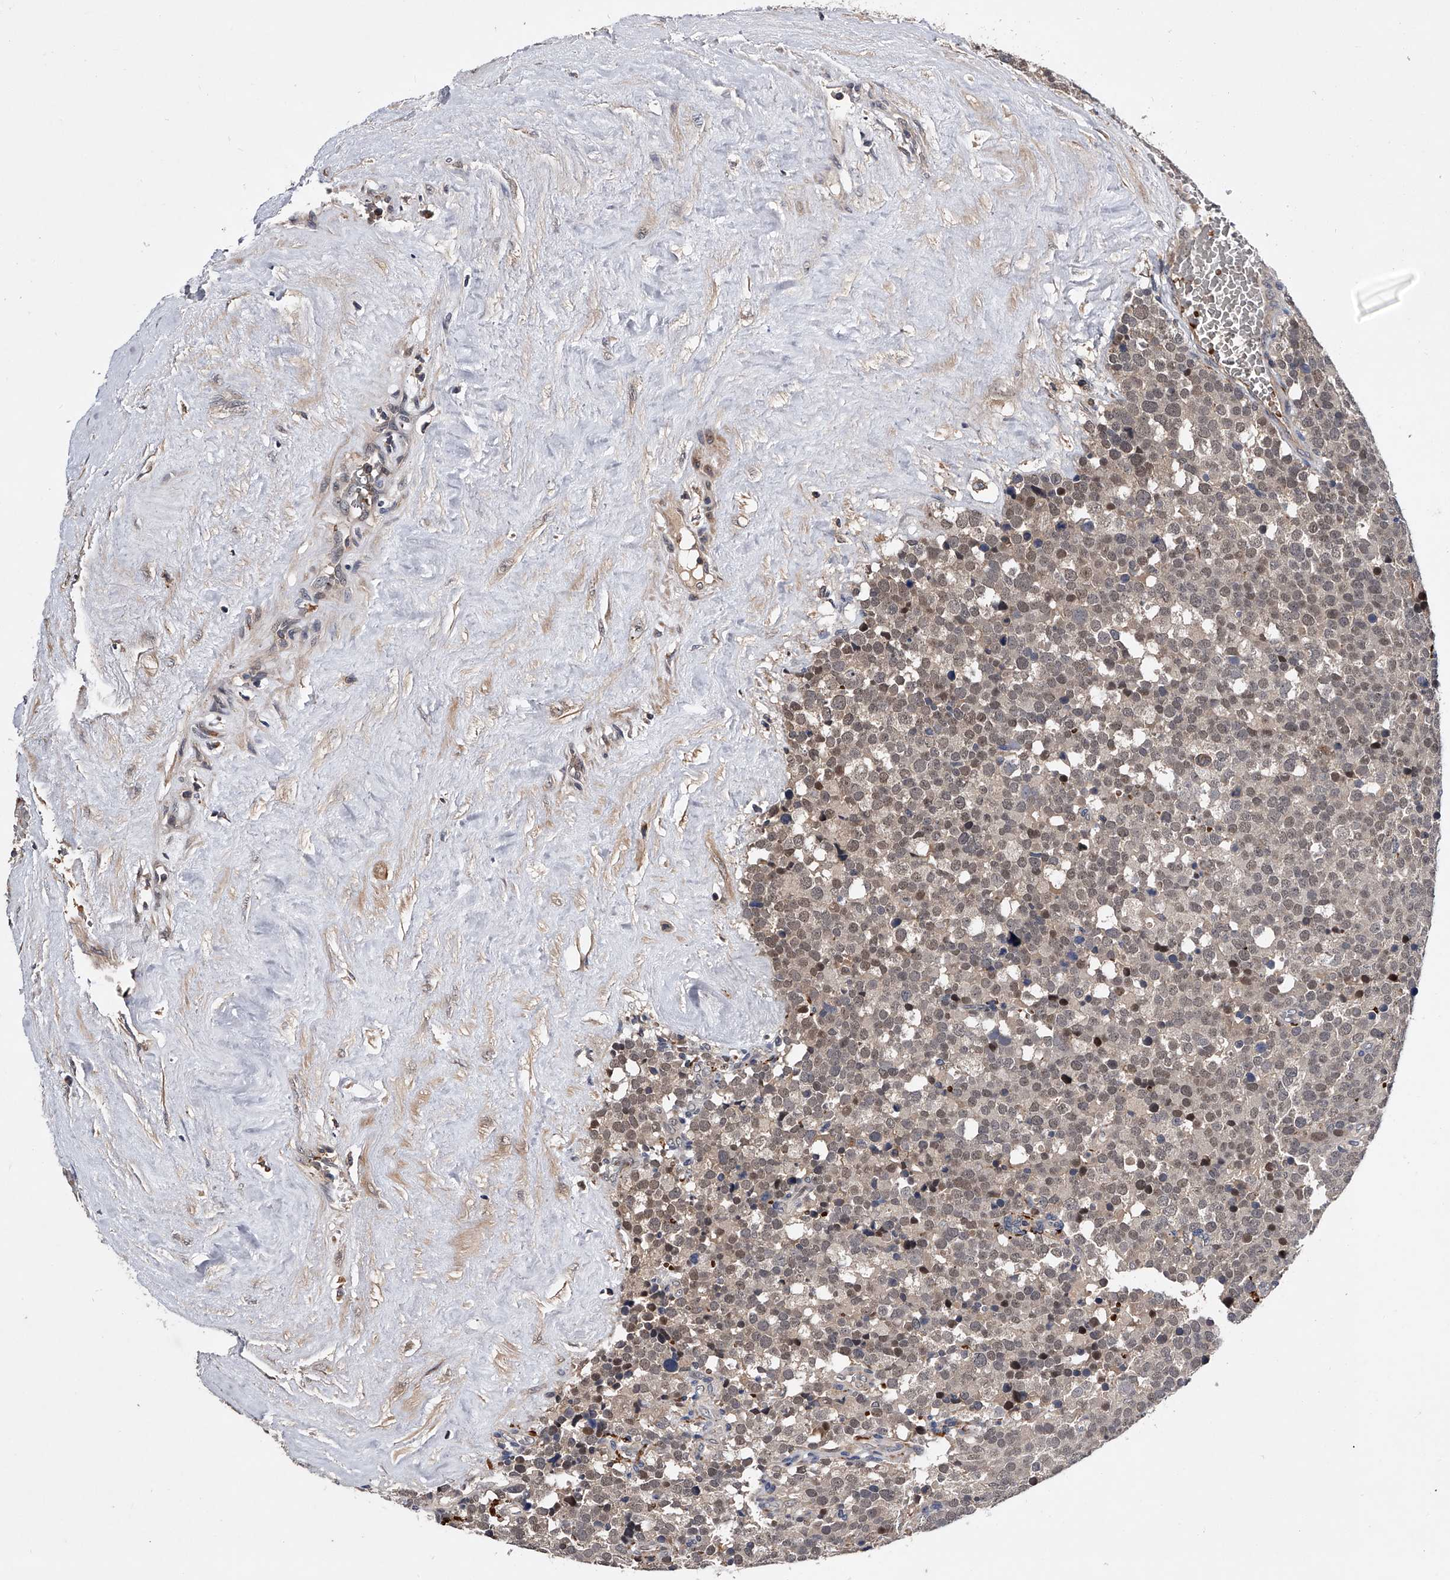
{"staining": {"intensity": "weak", "quantity": ">75%", "location": "nuclear"}, "tissue": "testis cancer", "cell_type": "Tumor cells", "image_type": "cancer", "snomed": [{"axis": "morphology", "description": "Seminoma, NOS"}, {"axis": "topography", "description": "Testis"}], "caption": "Seminoma (testis) stained for a protein demonstrates weak nuclear positivity in tumor cells. Ihc stains the protein in brown and the nuclei are stained blue.", "gene": "ZNF30", "patient": {"sex": "male", "age": 71}}